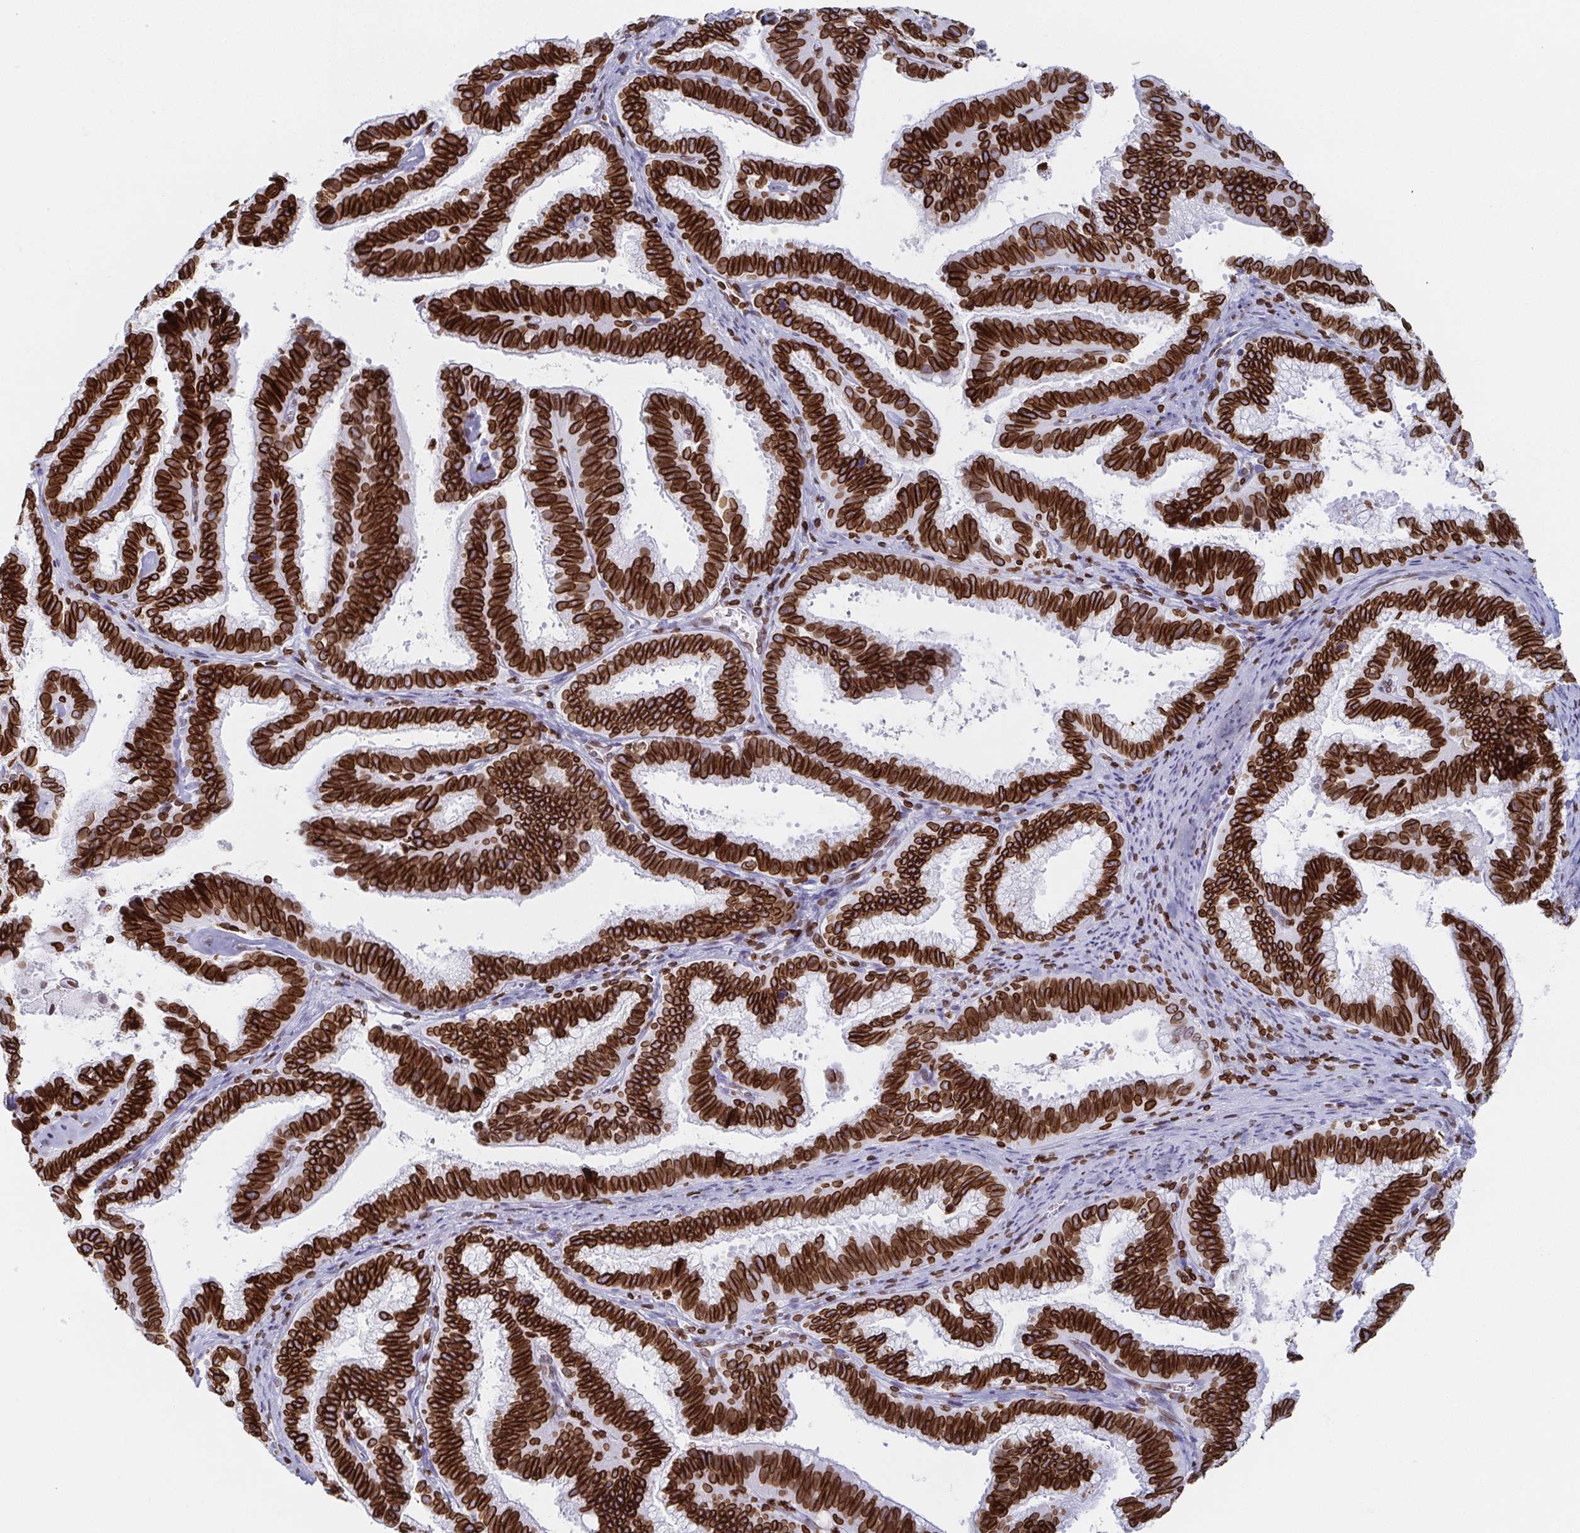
{"staining": {"intensity": "strong", "quantity": ">75%", "location": "cytoplasmic/membranous,nuclear"}, "tissue": "cervical cancer", "cell_type": "Tumor cells", "image_type": "cancer", "snomed": [{"axis": "morphology", "description": "Adenocarcinoma, NOS"}, {"axis": "topography", "description": "Cervix"}], "caption": "The photomicrograph reveals immunohistochemical staining of cervical adenocarcinoma. There is strong cytoplasmic/membranous and nuclear positivity is identified in about >75% of tumor cells.", "gene": "BTBD7", "patient": {"sex": "female", "age": 61}}